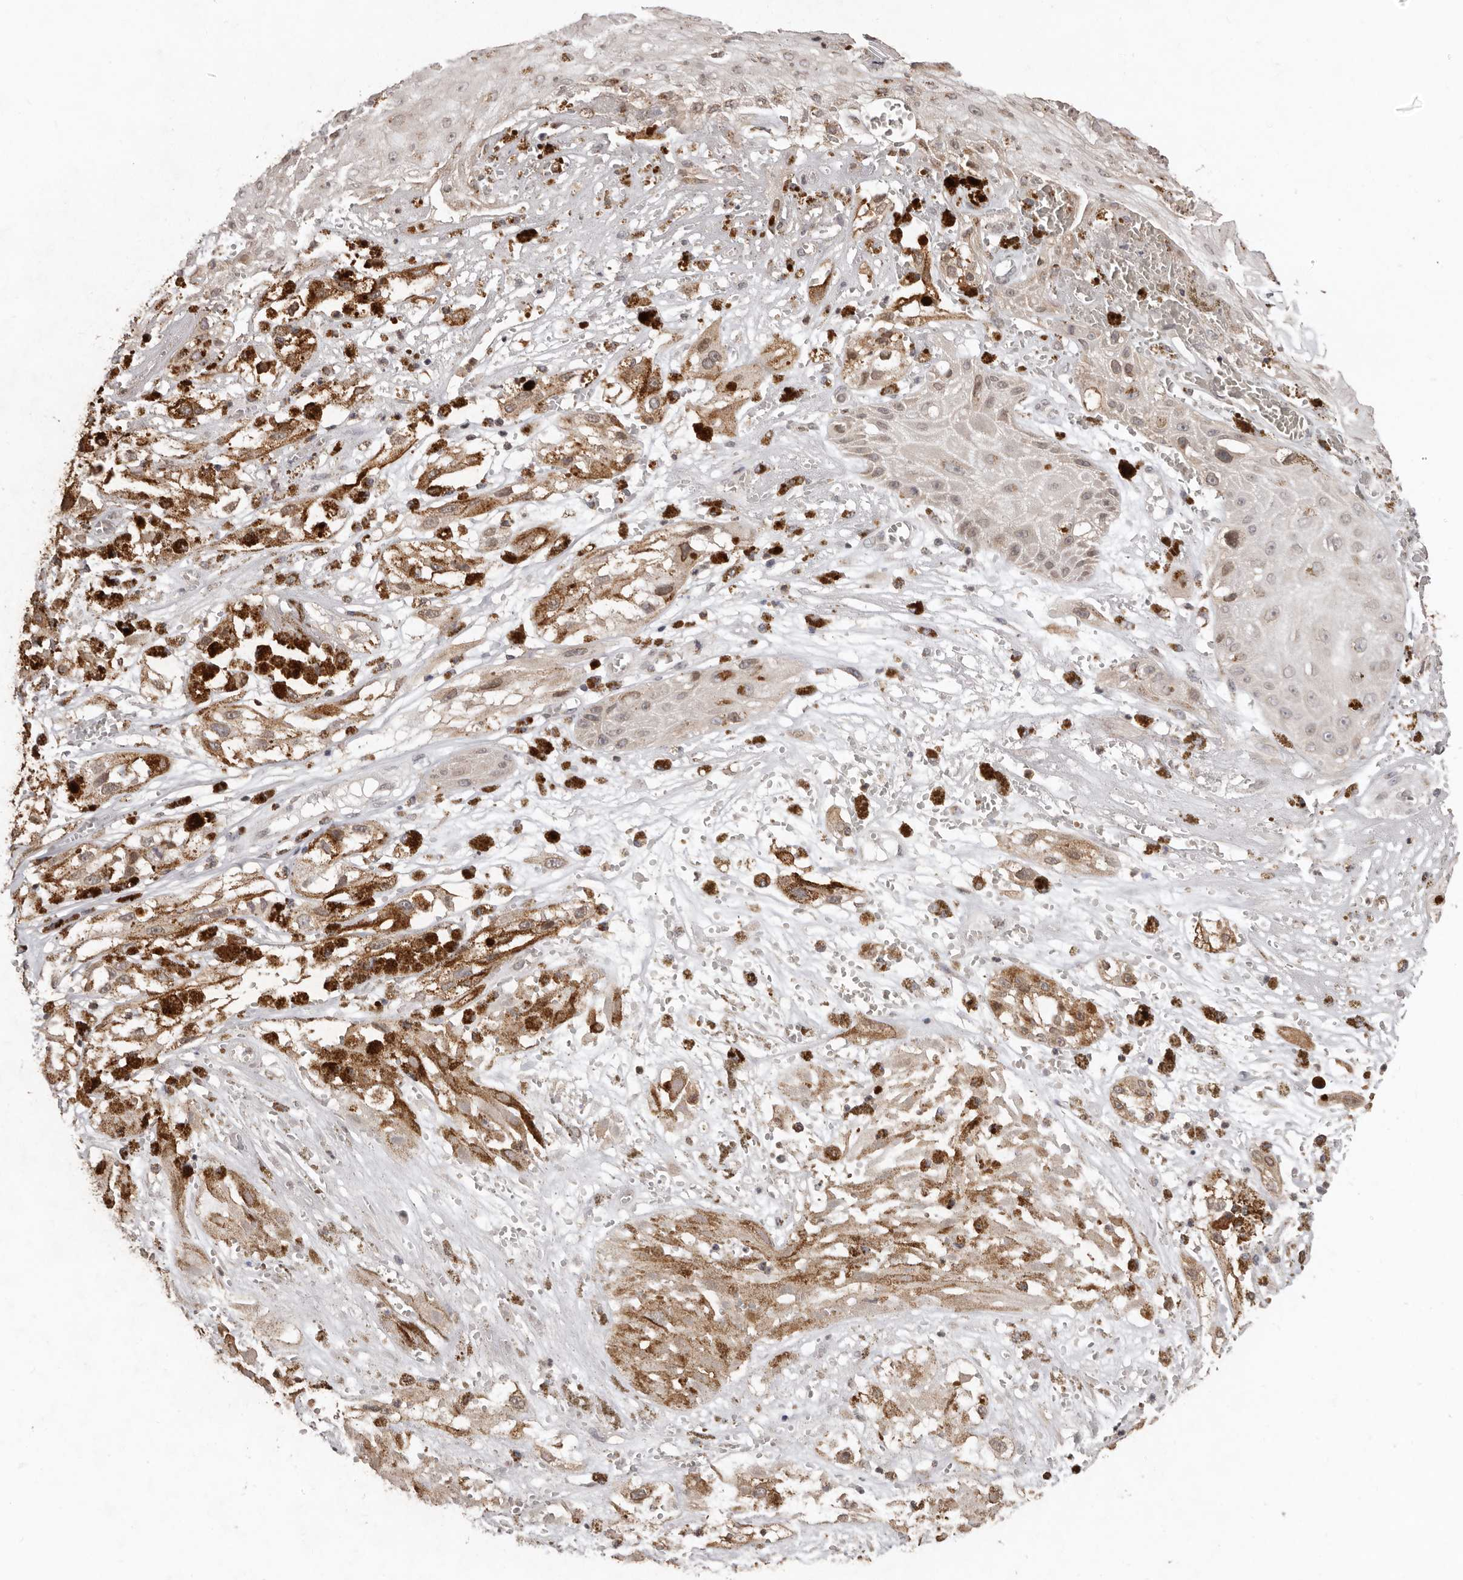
{"staining": {"intensity": "moderate", "quantity": ">75%", "location": "cytoplasmic/membranous"}, "tissue": "melanoma", "cell_type": "Tumor cells", "image_type": "cancer", "snomed": [{"axis": "morphology", "description": "Malignant melanoma, NOS"}, {"axis": "topography", "description": "Skin"}], "caption": "Protein expression analysis of human melanoma reveals moderate cytoplasmic/membranous positivity in about >75% of tumor cells. (Stains: DAB (3,3'-diaminobenzidine) in brown, nuclei in blue, Microscopy: brightfield microscopy at high magnification).", "gene": "SULT1E1", "patient": {"sex": "male", "age": 88}}